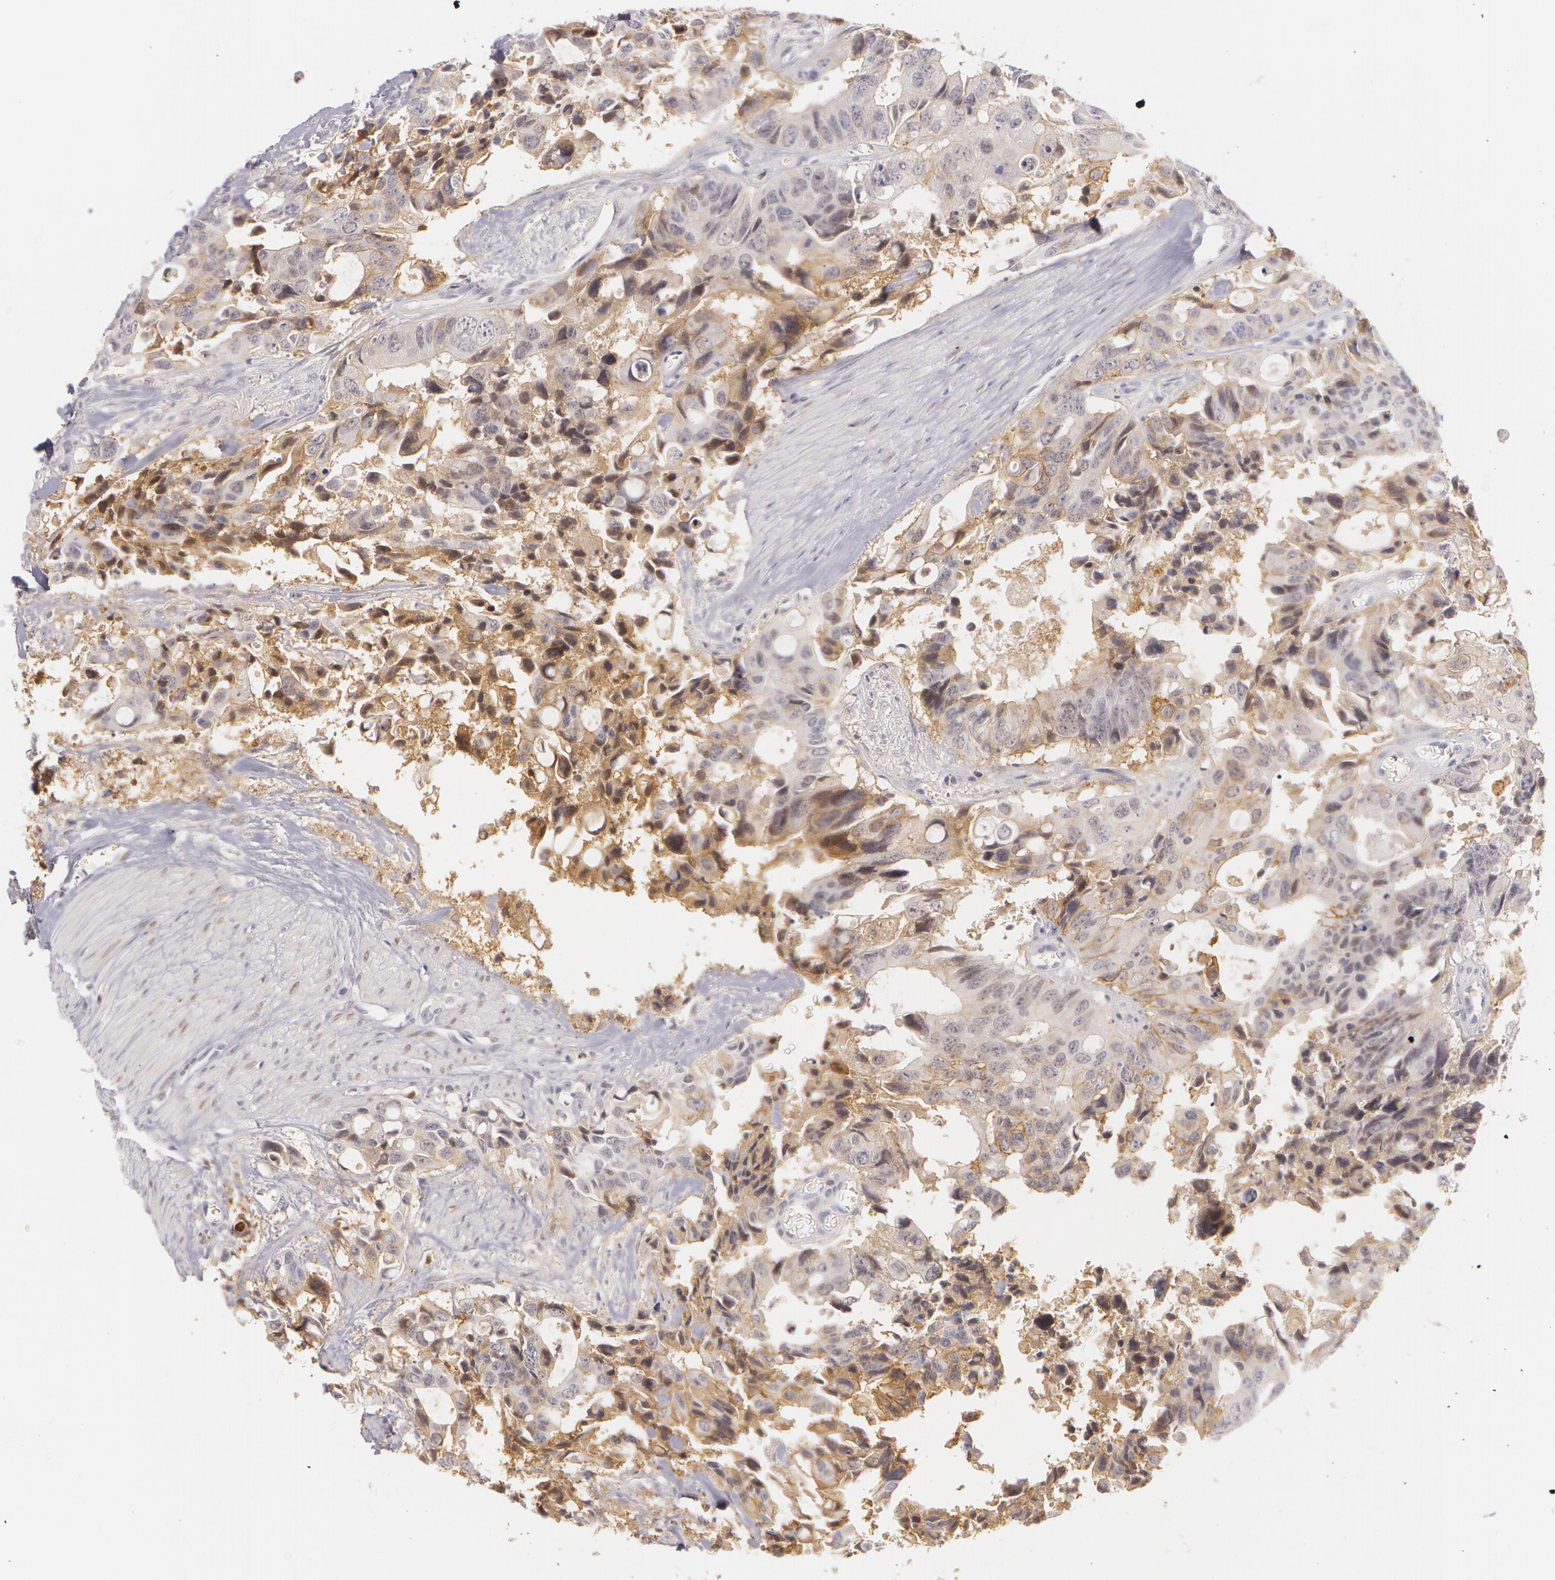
{"staining": {"intensity": "weak", "quantity": "<25%", "location": "cytoplasmic/membranous"}, "tissue": "colorectal cancer", "cell_type": "Tumor cells", "image_type": "cancer", "snomed": [{"axis": "morphology", "description": "Adenocarcinoma, NOS"}, {"axis": "topography", "description": "Rectum"}], "caption": "Tumor cells are negative for brown protein staining in colorectal cancer.", "gene": "LBP", "patient": {"sex": "male", "age": 76}}